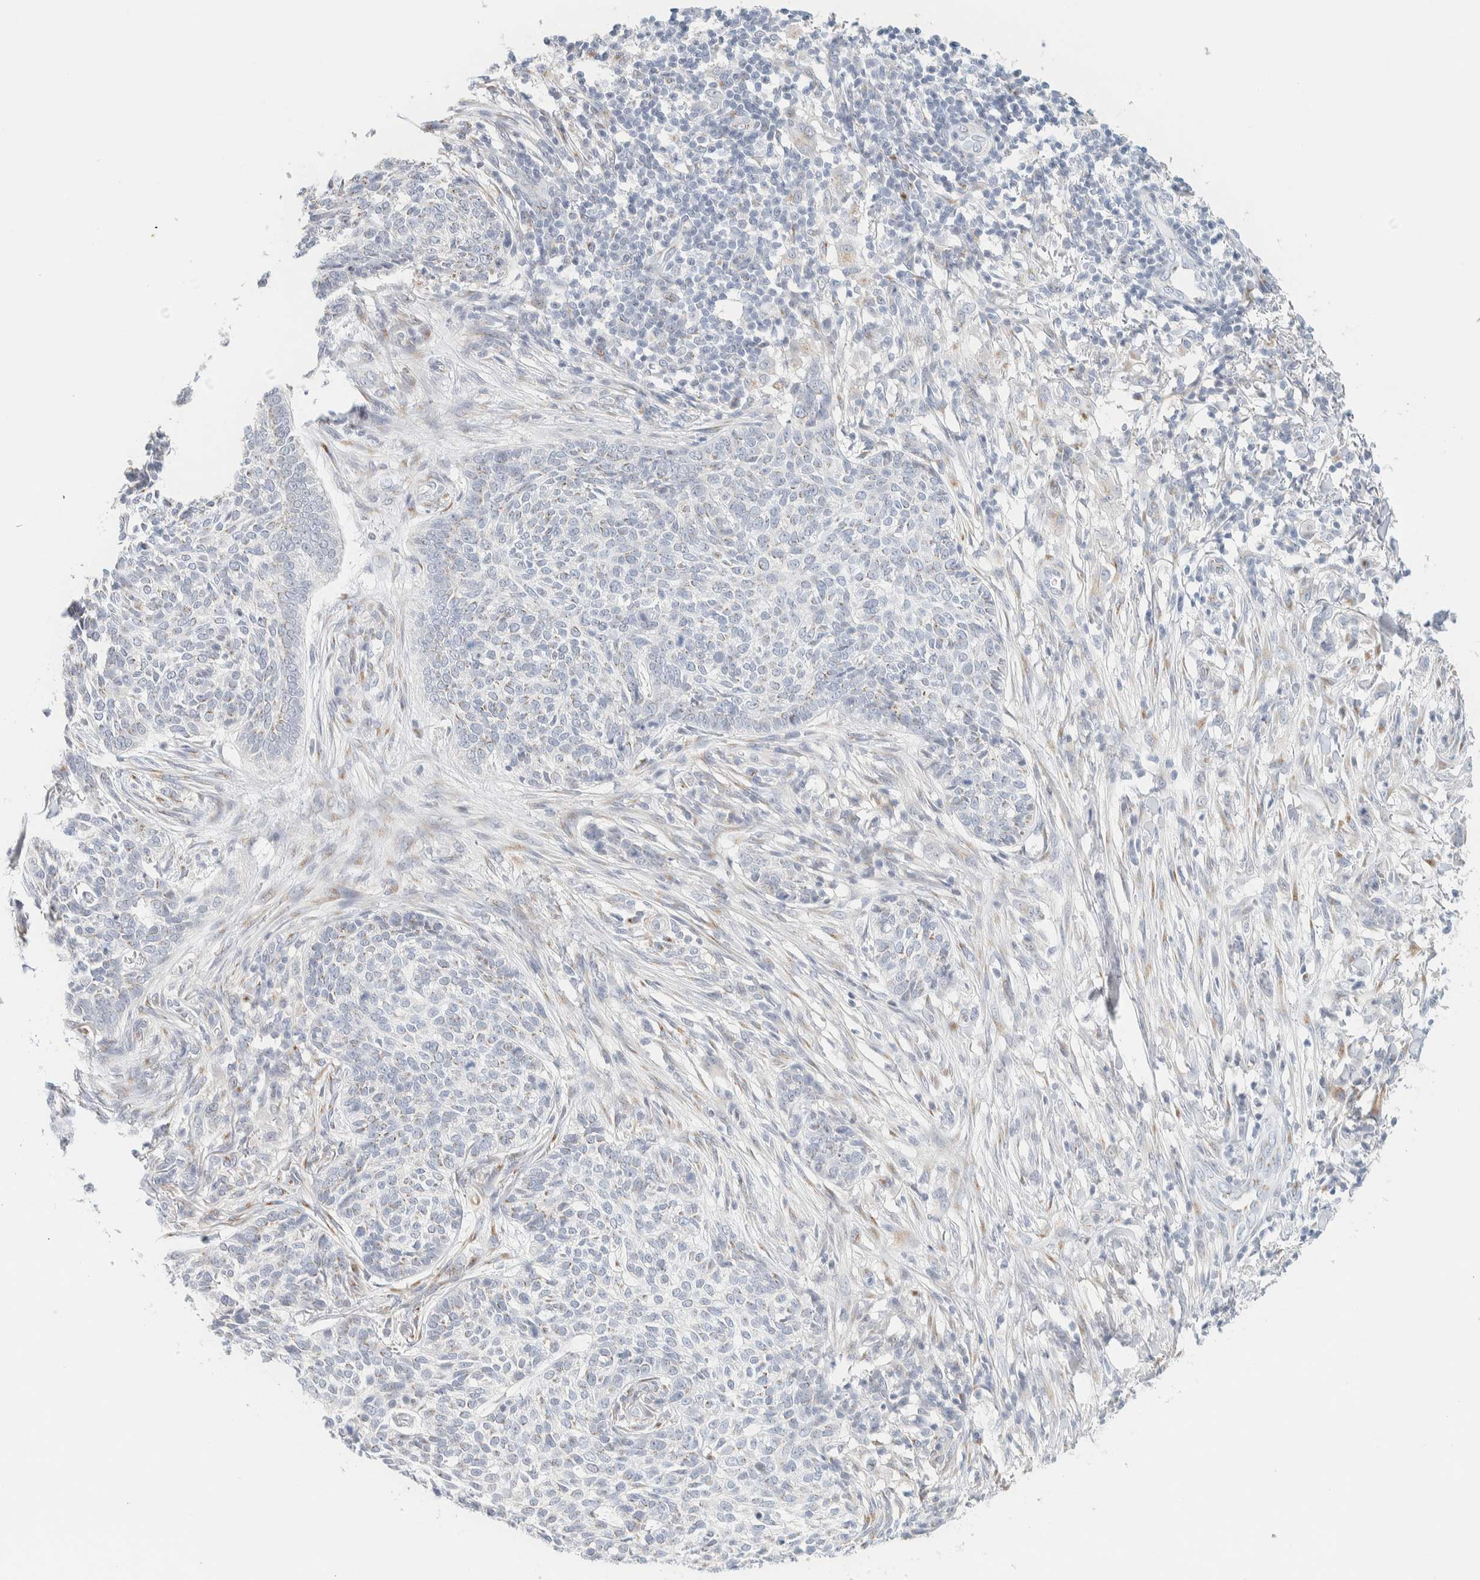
{"staining": {"intensity": "negative", "quantity": "none", "location": "none"}, "tissue": "skin cancer", "cell_type": "Tumor cells", "image_type": "cancer", "snomed": [{"axis": "morphology", "description": "Basal cell carcinoma"}, {"axis": "topography", "description": "Skin"}], "caption": "This histopathology image is of basal cell carcinoma (skin) stained with immunohistochemistry to label a protein in brown with the nuclei are counter-stained blue. There is no staining in tumor cells.", "gene": "SPNS3", "patient": {"sex": "female", "age": 64}}